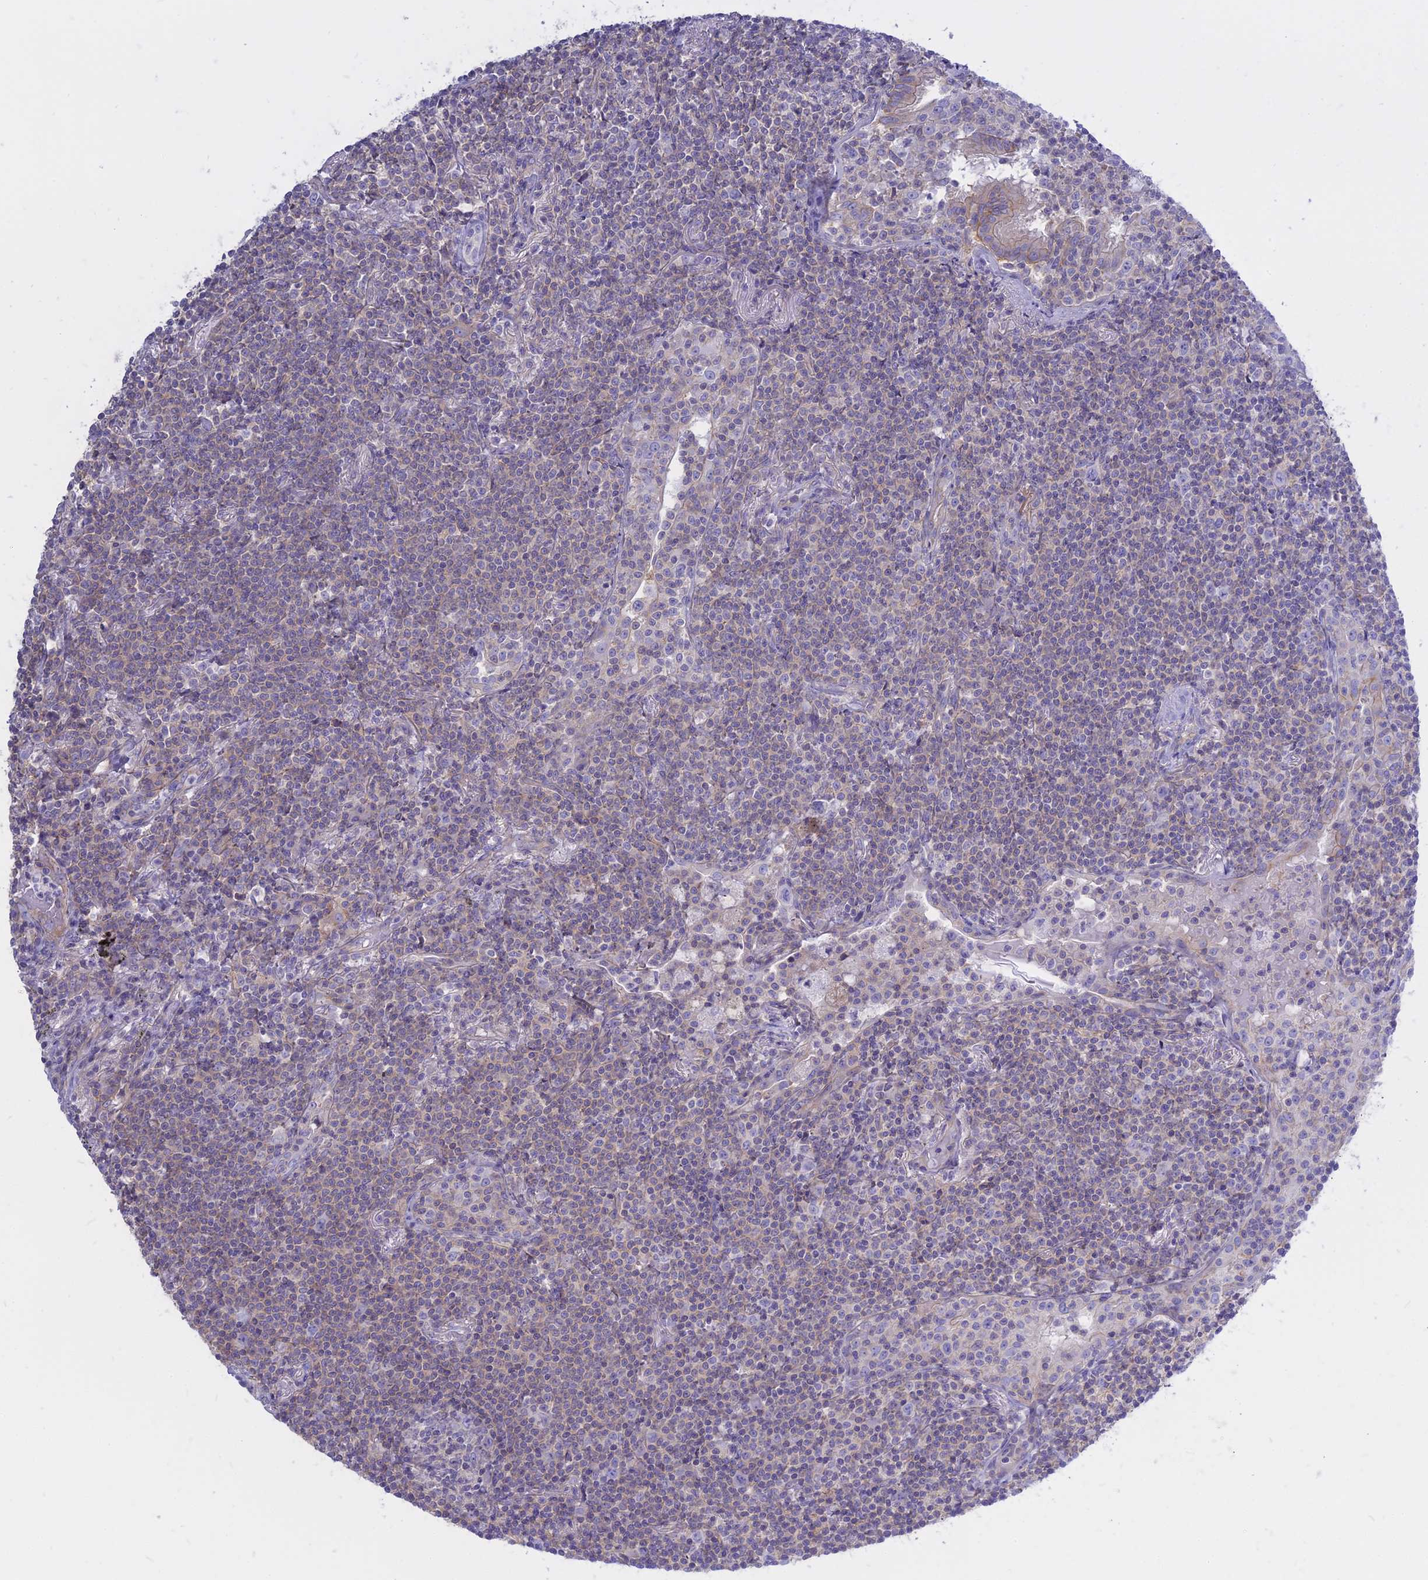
{"staining": {"intensity": "negative", "quantity": "none", "location": "none"}, "tissue": "lymphoma", "cell_type": "Tumor cells", "image_type": "cancer", "snomed": [{"axis": "morphology", "description": "Malignant lymphoma, non-Hodgkin's type, Low grade"}, {"axis": "topography", "description": "Lung"}], "caption": "DAB immunohistochemical staining of lymphoma reveals no significant expression in tumor cells.", "gene": "AHCYL1", "patient": {"sex": "female", "age": 71}}